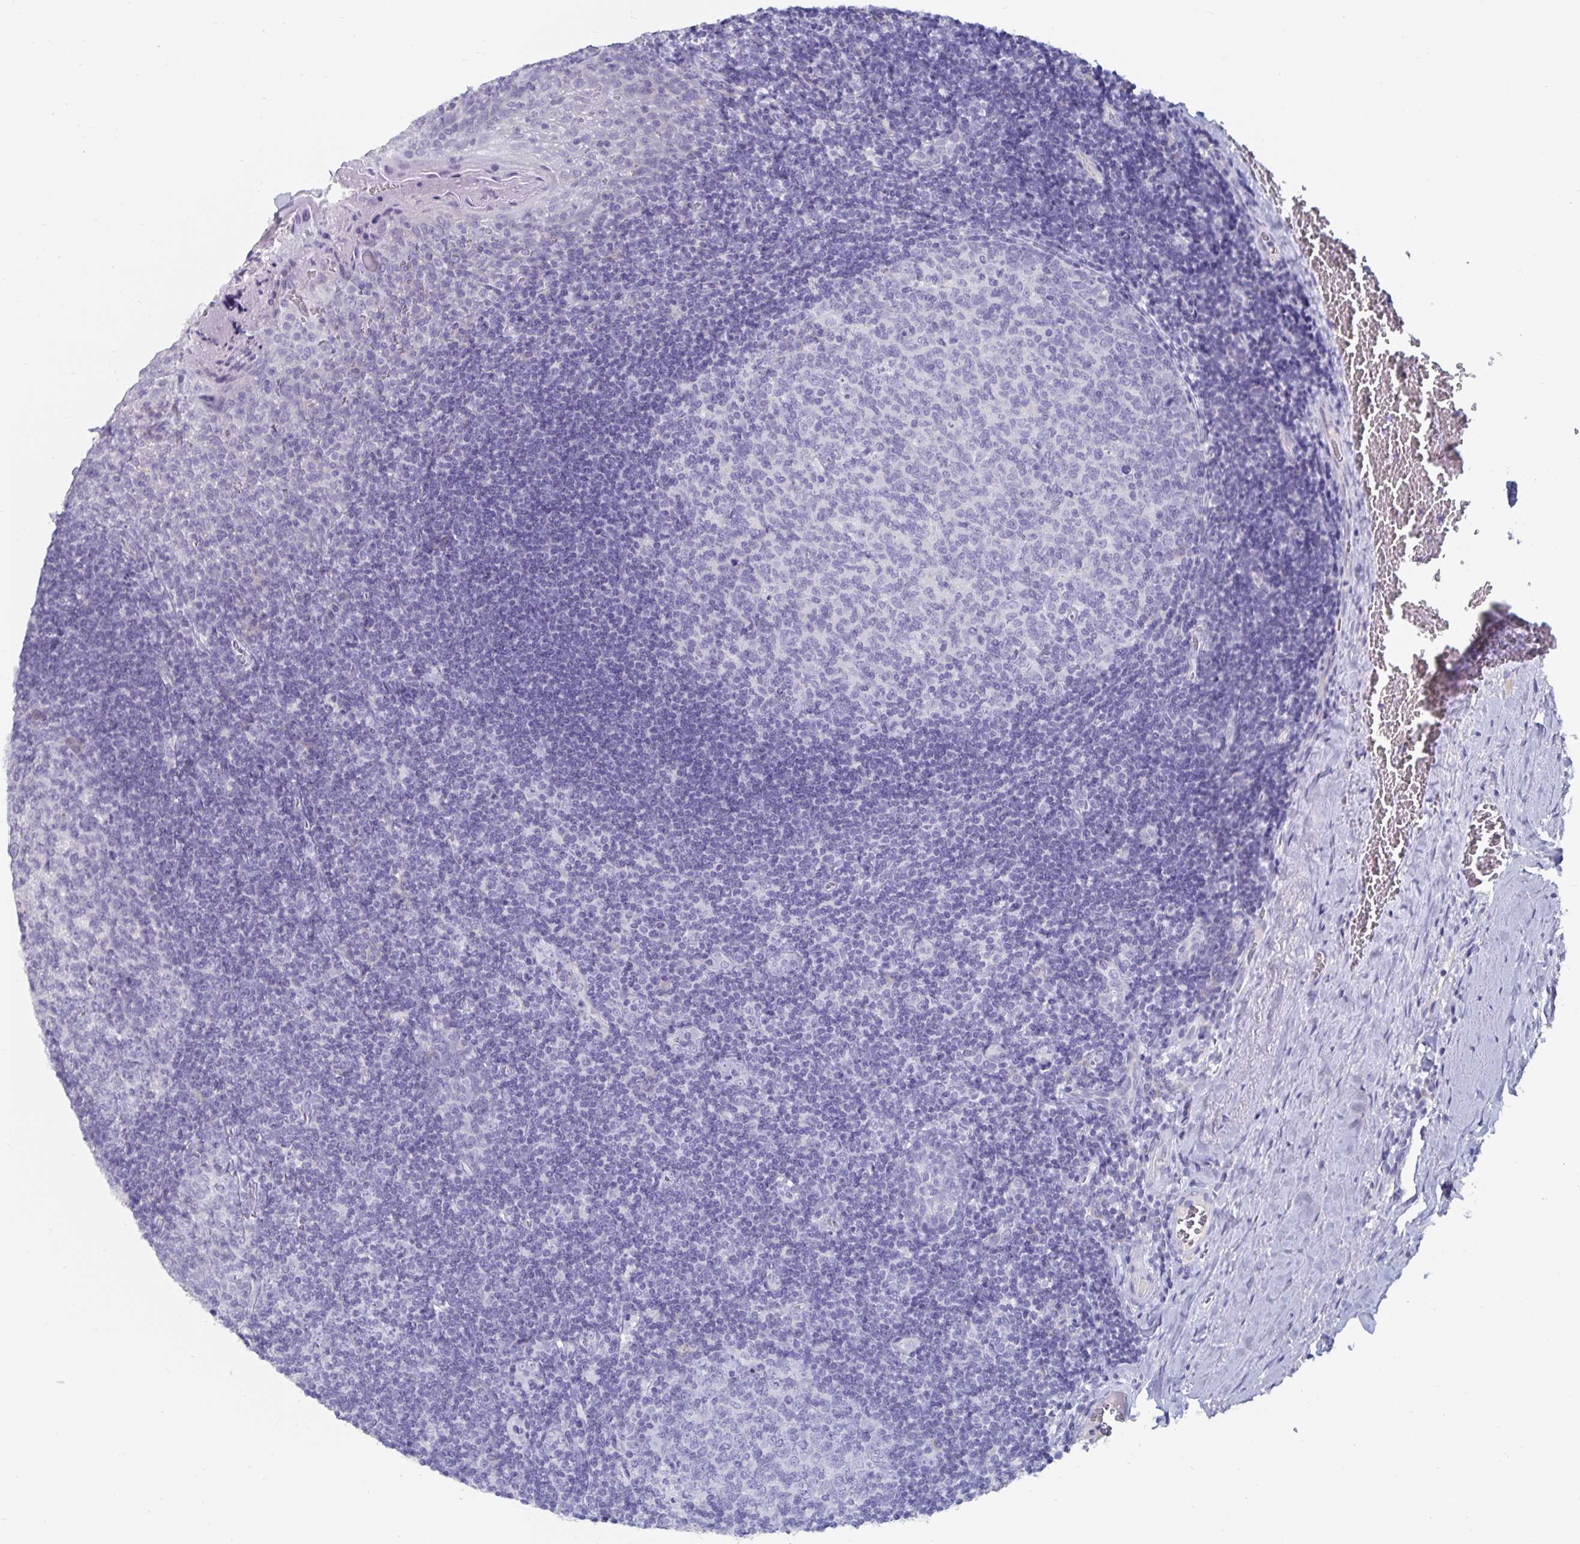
{"staining": {"intensity": "negative", "quantity": "none", "location": "none"}, "tissue": "tonsil", "cell_type": "Germinal center cells", "image_type": "normal", "snomed": [{"axis": "morphology", "description": "Normal tissue, NOS"}, {"axis": "morphology", "description": "Inflammation, NOS"}, {"axis": "topography", "description": "Tonsil"}], "caption": "High magnification brightfield microscopy of benign tonsil stained with DAB (brown) and counterstained with hematoxylin (blue): germinal center cells show no significant positivity.", "gene": "CFAP69", "patient": {"sex": "female", "age": 31}}